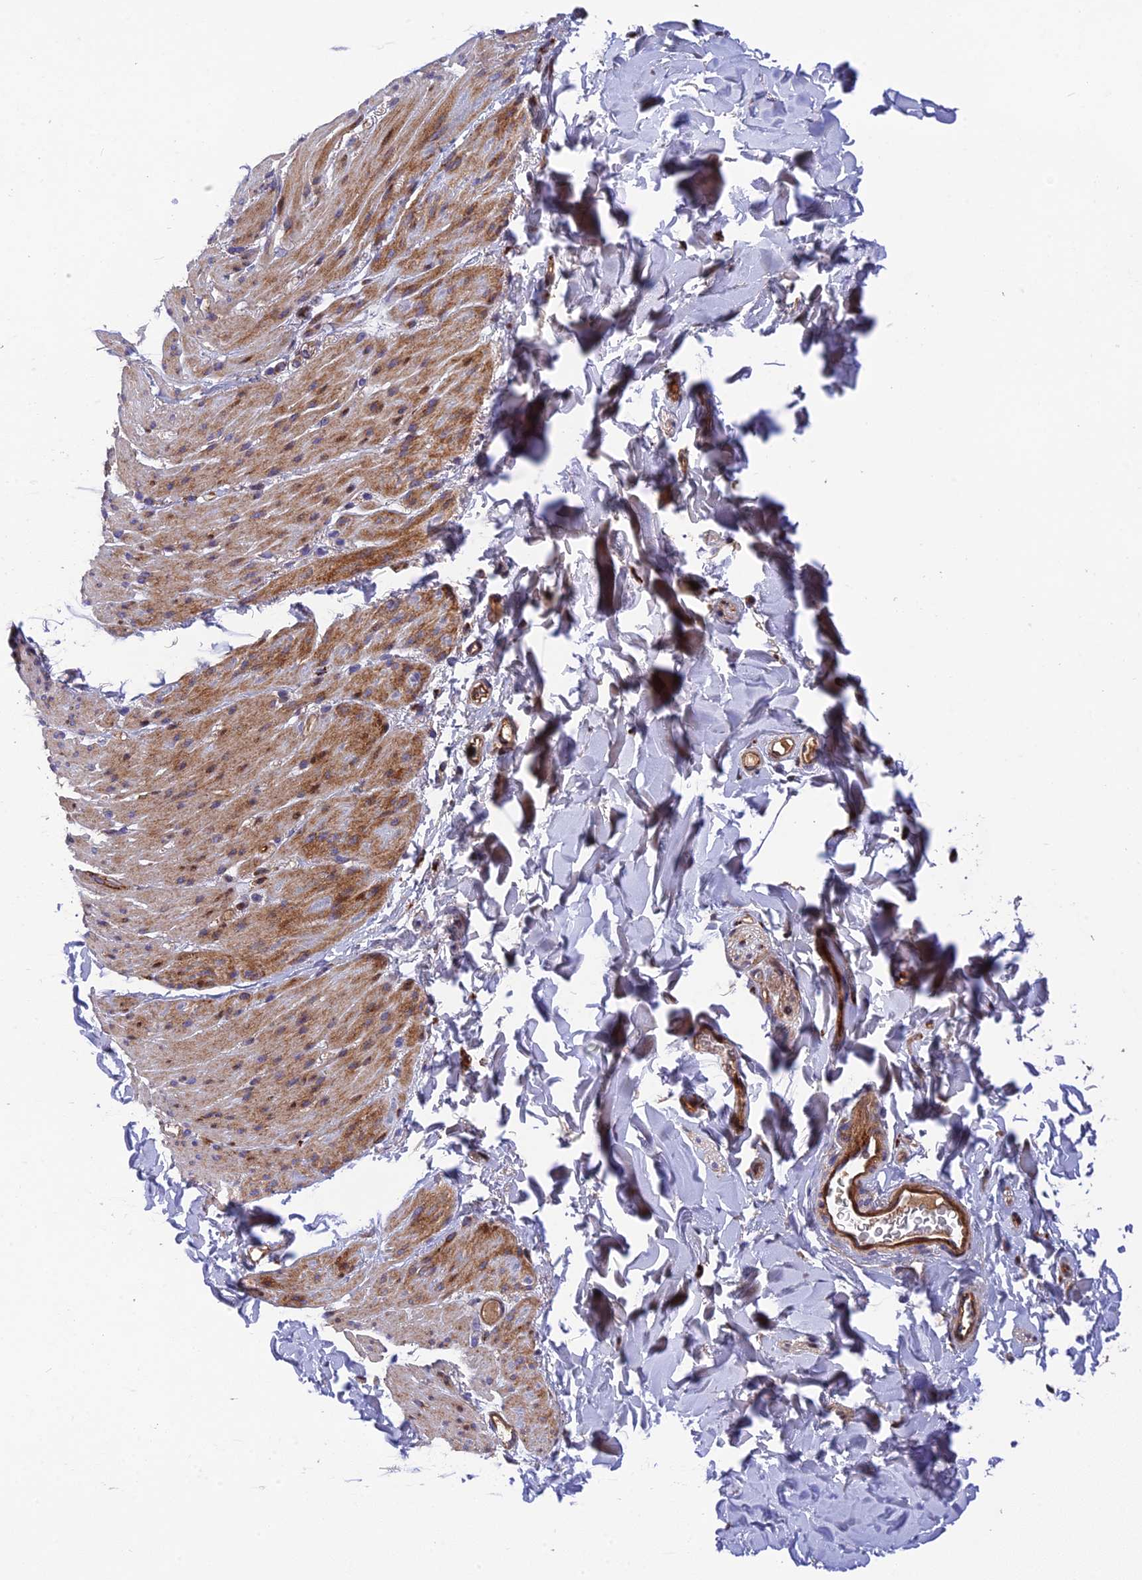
{"staining": {"intensity": "moderate", "quantity": ">75%", "location": "cytoplasmic/membranous"}, "tissue": "smooth muscle", "cell_type": "Smooth muscle cells", "image_type": "normal", "snomed": [{"axis": "morphology", "description": "Normal tissue, NOS"}, {"axis": "topography", "description": "Colon"}, {"axis": "topography", "description": "Peripheral nerve tissue"}], "caption": "Protein staining shows moderate cytoplasmic/membranous positivity in approximately >75% of smooth muscle cells in normal smooth muscle.", "gene": "CPSF4L", "patient": {"sex": "female", "age": 61}}